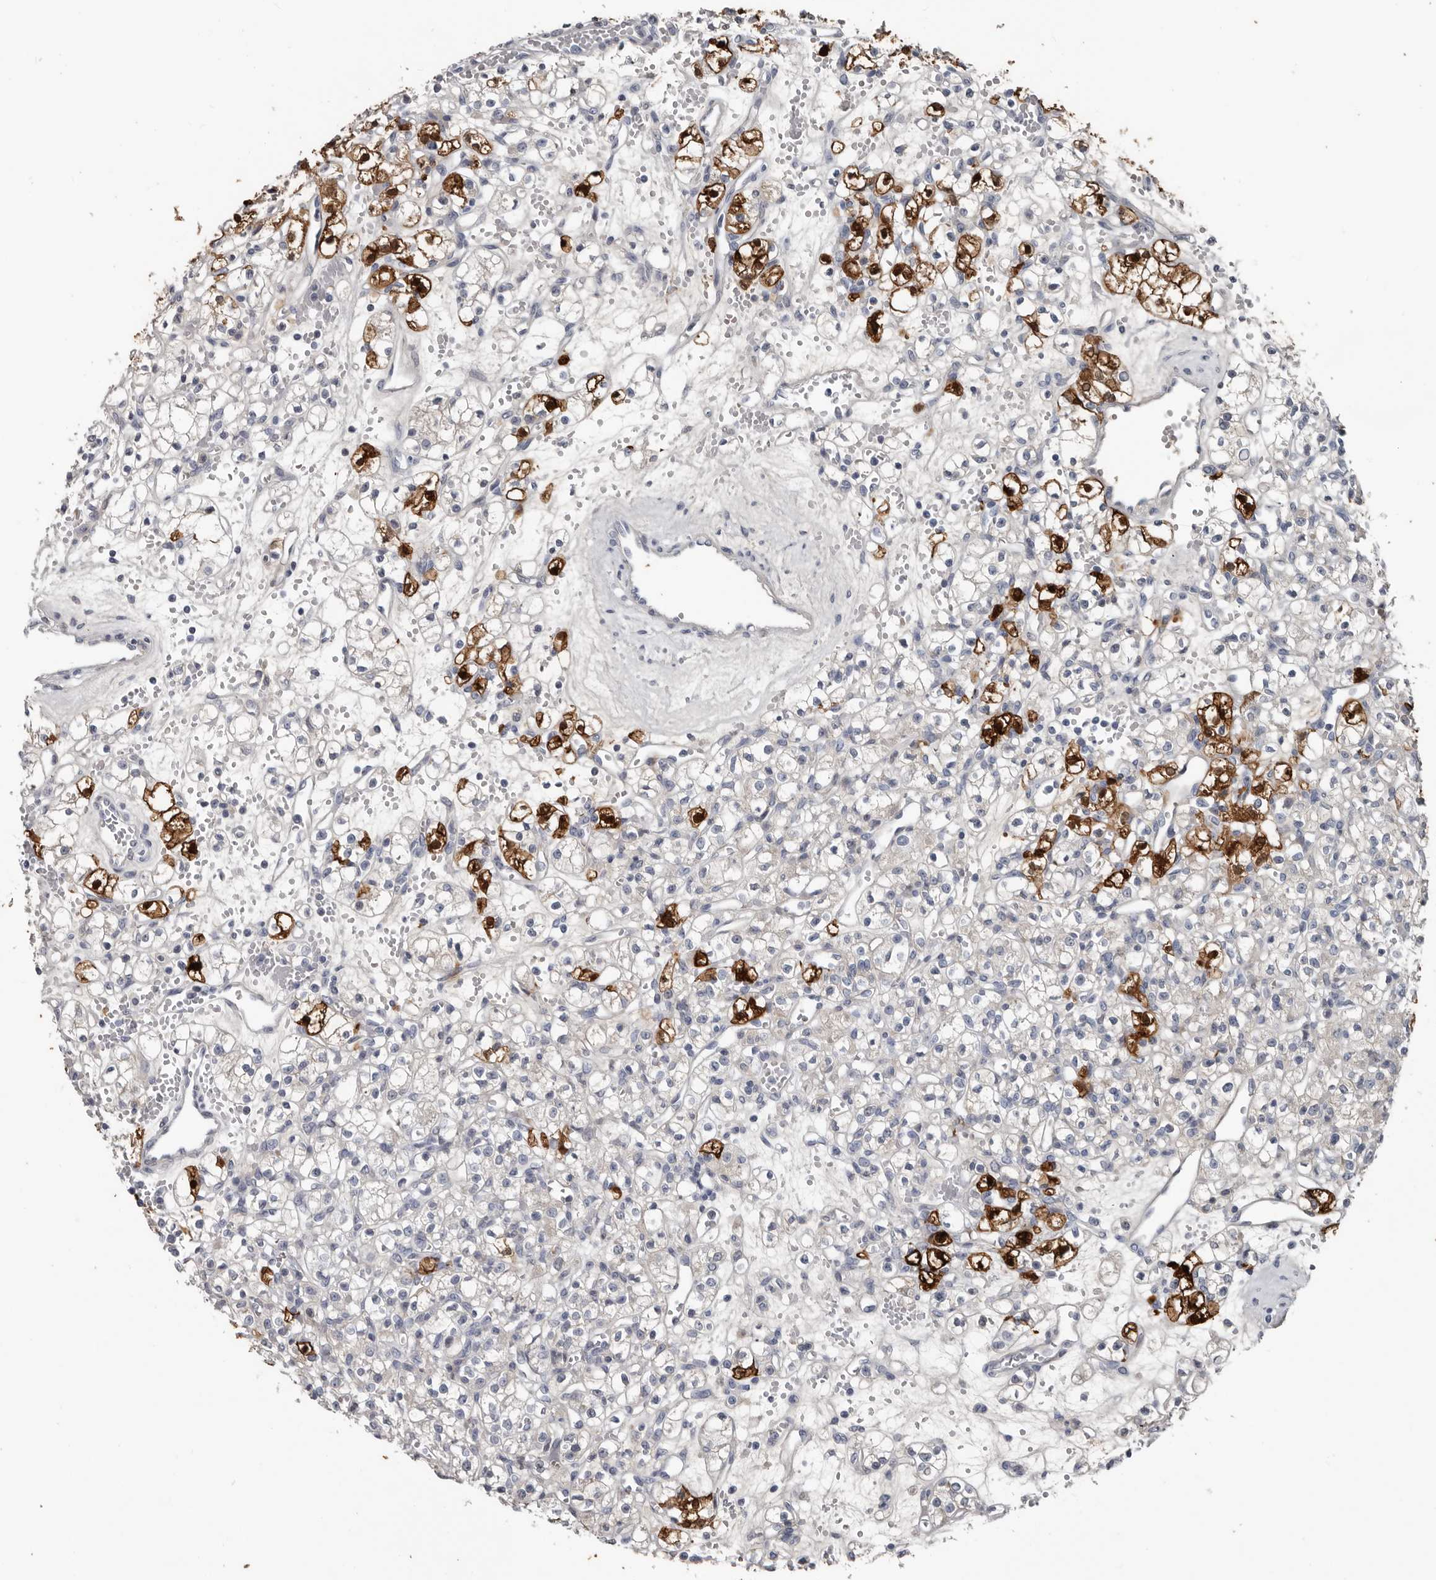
{"staining": {"intensity": "strong", "quantity": "25%-75%", "location": "cytoplasmic/membranous,nuclear"}, "tissue": "renal cancer", "cell_type": "Tumor cells", "image_type": "cancer", "snomed": [{"axis": "morphology", "description": "Adenocarcinoma, NOS"}, {"axis": "topography", "description": "Kidney"}], "caption": "IHC of human renal cancer (adenocarcinoma) exhibits high levels of strong cytoplasmic/membranous and nuclear positivity in about 25%-75% of tumor cells.", "gene": "FABP7", "patient": {"sex": "female", "age": 59}}